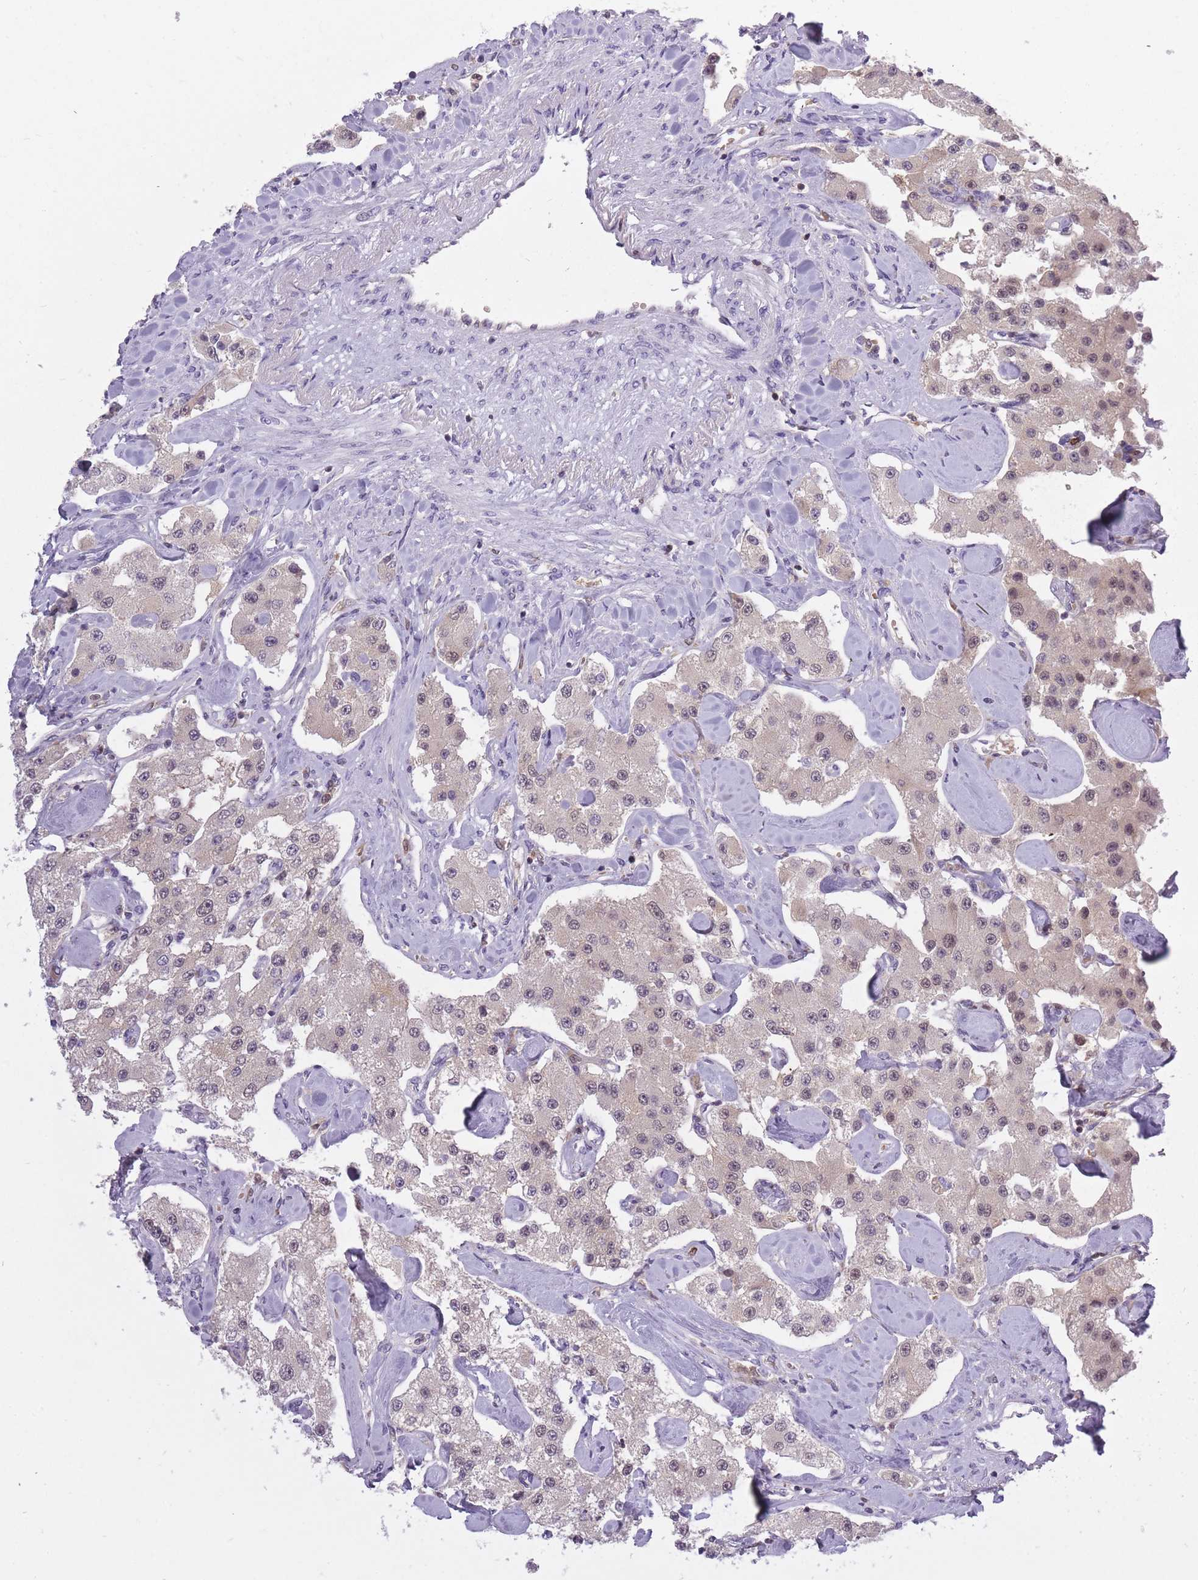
{"staining": {"intensity": "weak", "quantity": "25%-75%", "location": "nuclear"}, "tissue": "carcinoid", "cell_type": "Tumor cells", "image_type": "cancer", "snomed": [{"axis": "morphology", "description": "Carcinoid, malignant, NOS"}, {"axis": "topography", "description": "Pancreas"}], "caption": "Immunohistochemistry histopathology image of carcinoid stained for a protein (brown), which exhibits low levels of weak nuclear staining in about 25%-75% of tumor cells.", "gene": "CXorf38", "patient": {"sex": "male", "age": 41}}